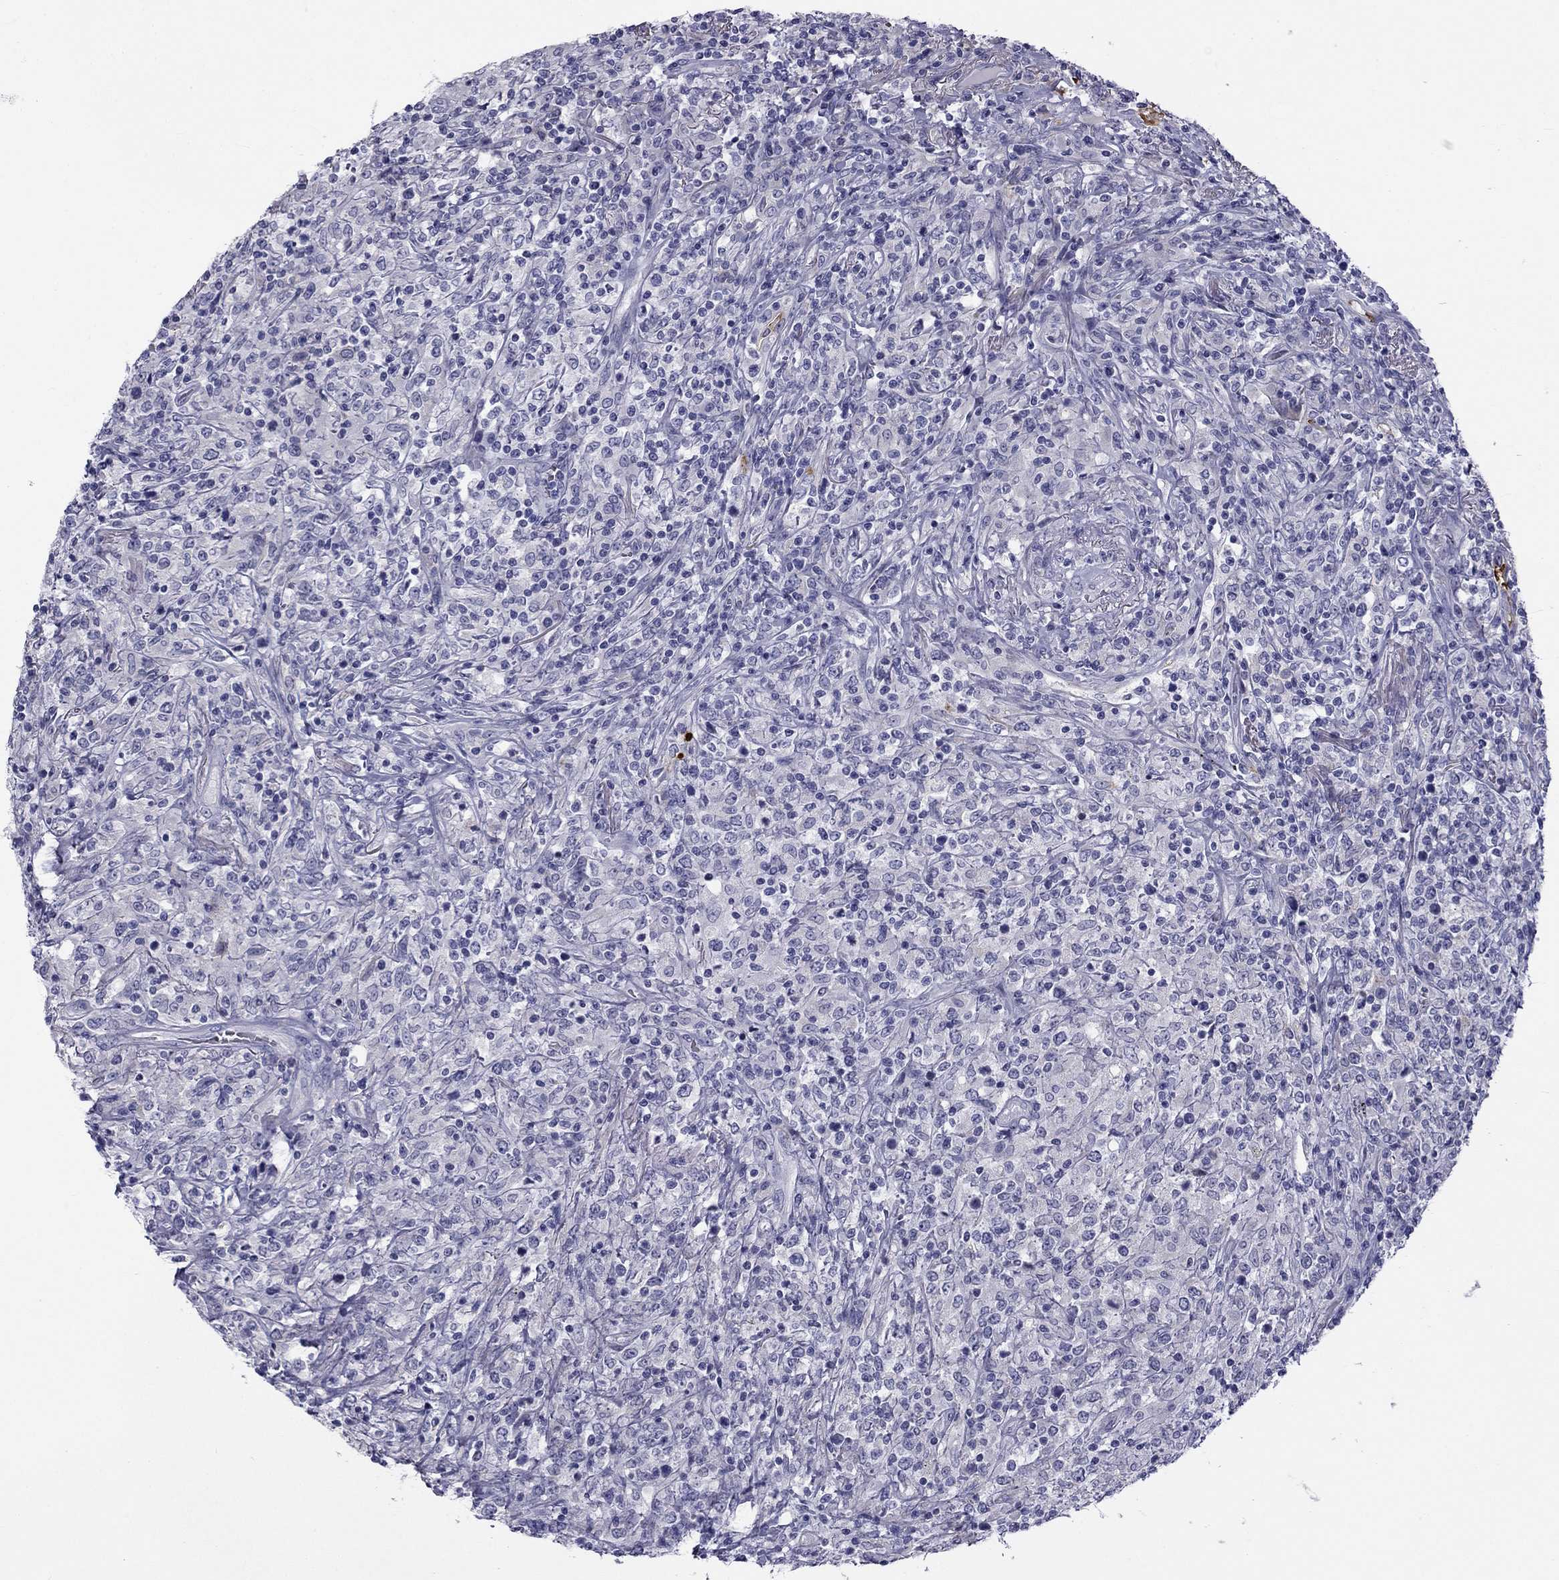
{"staining": {"intensity": "negative", "quantity": "none", "location": "none"}, "tissue": "lymphoma", "cell_type": "Tumor cells", "image_type": "cancer", "snomed": [{"axis": "morphology", "description": "Malignant lymphoma, non-Hodgkin's type, High grade"}, {"axis": "topography", "description": "Lung"}], "caption": "DAB immunohistochemical staining of malignant lymphoma, non-Hodgkin's type (high-grade) reveals no significant expression in tumor cells. (Immunohistochemistry (ihc), brightfield microscopy, high magnification).", "gene": "CLPSL2", "patient": {"sex": "male", "age": 79}}